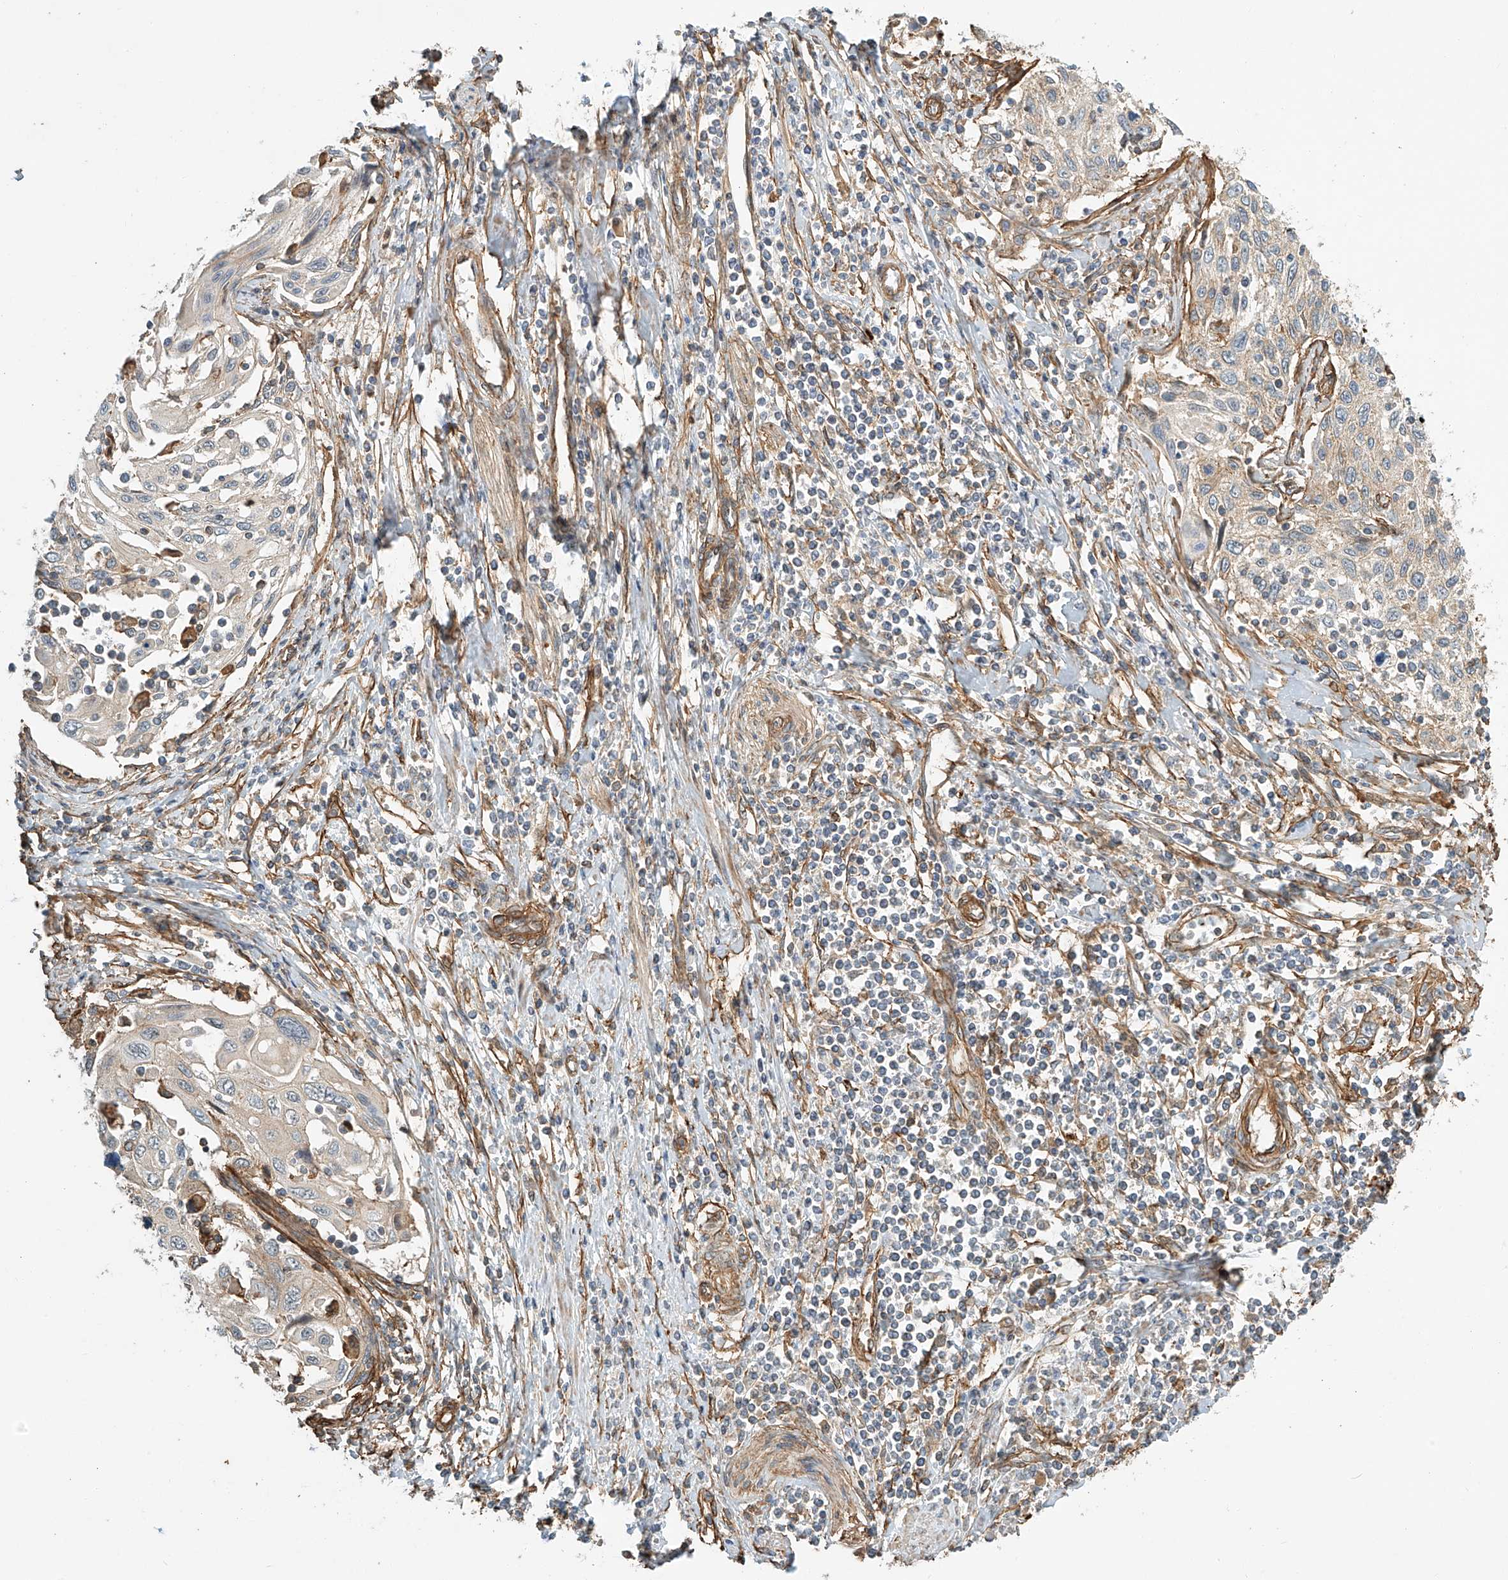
{"staining": {"intensity": "negative", "quantity": "none", "location": "none"}, "tissue": "cervical cancer", "cell_type": "Tumor cells", "image_type": "cancer", "snomed": [{"axis": "morphology", "description": "Squamous cell carcinoma, NOS"}, {"axis": "topography", "description": "Cervix"}], "caption": "Immunohistochemistry (IHC) image of squamous cell carcinoma (cervical) stained for a protein (brown), which displays no expression in tumor cells. (DAB immunohistochemistry visualized using brightfield microscopy, high magnification).", "gene": "CSMD3", "patient": {"sex": "female", "age": 70}}